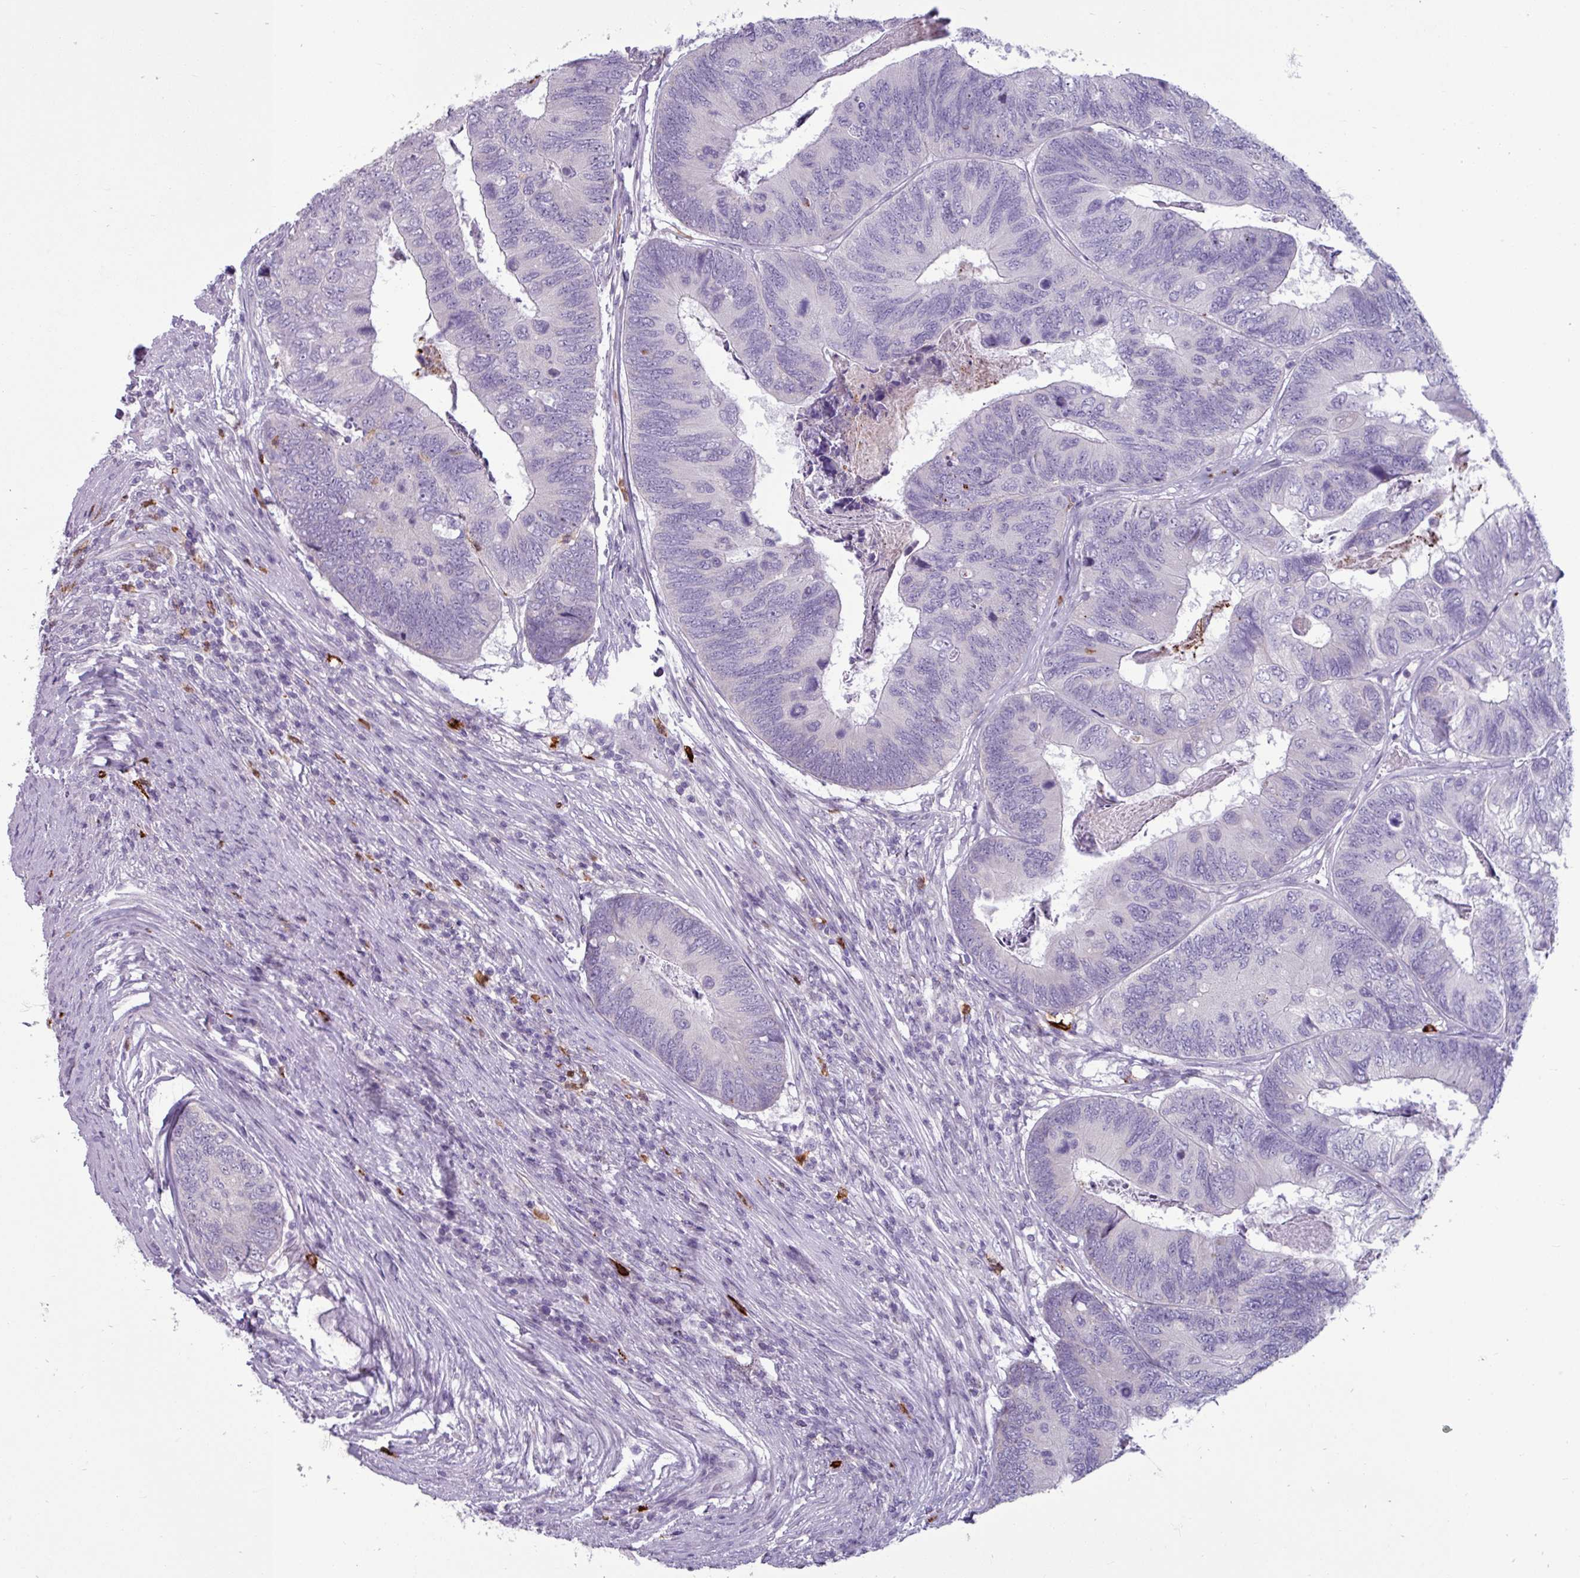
{"staining": {"intensity": "negative", "quantity": "none", "location": "none"}, "tissue": "colorectal cancer", "cell_type": "Tumor cells", "image_type": "cancer", "snomed": [{"axis": "morphology", "description": "Adenocarcinoma, NOS"}, {"axis": "topography", "description": "Colon"}], "caption": "Tumor cells show no significant protein staining in colorectal cancer.", "gene": "TRIM39", "patient": {"sex": "female", "age": 67}}